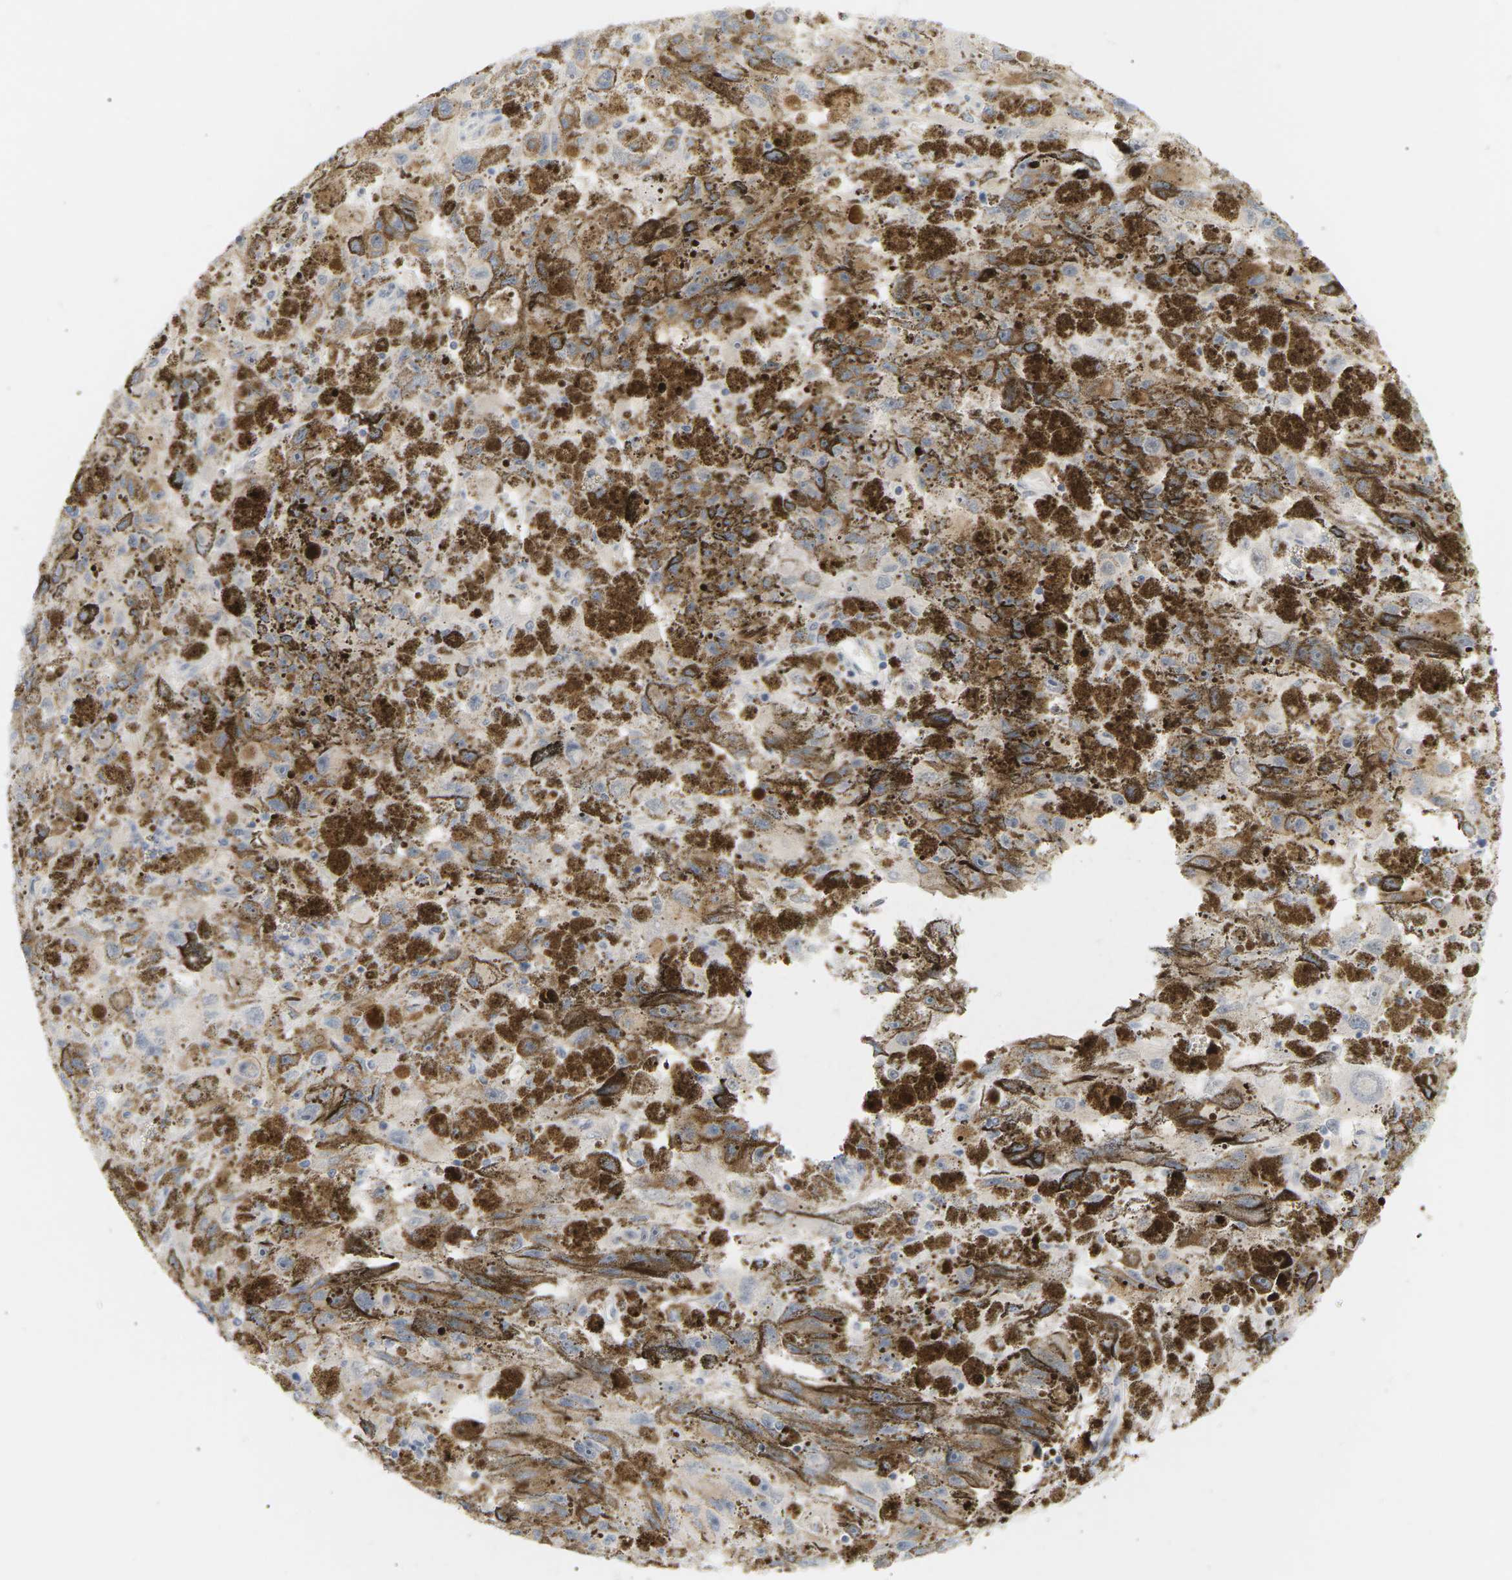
{"staining": {"intensity": "negative", "quantity": "none", "location": "none"}, "tissue": "melanoma", "cell_type": "Tumor cells", "image_type": "cancer", "snomed": [{"axis": "morphology", "description": "Malignant melanoma, NOS"}, {"axis": "topography", "description": "Skin"}], "caption": "An immunohistochemistry (IHC) photomicrograph of melanoma is shown. There is no staining in tumor cells of melanoma.", "gene": "CLU", "patient": {"sex": "female", "age": 104}}